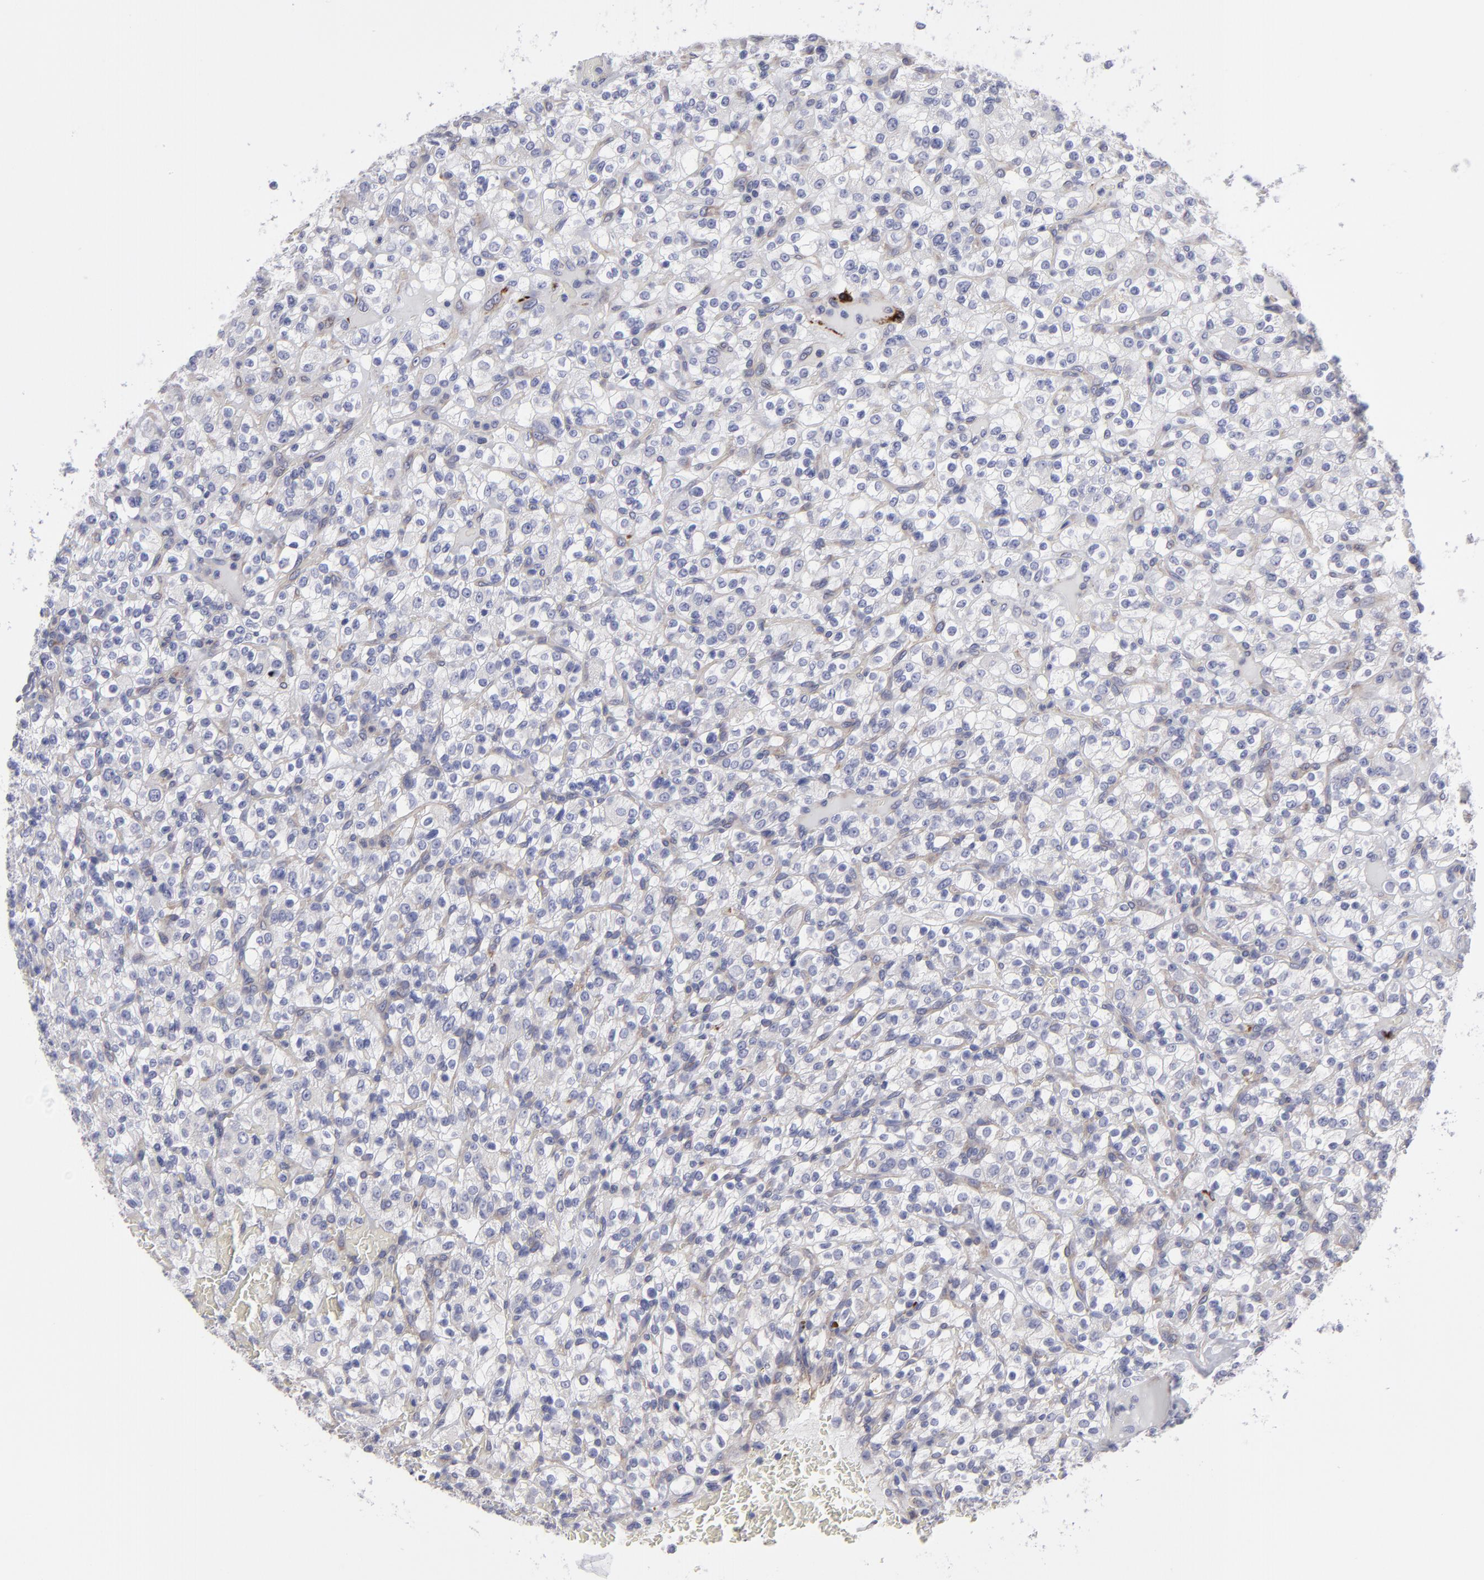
{"staining": {"intensity": "negative", "quantity": "none", "location": "none"}, "tissue": "renal cancer", "cell_type": "Tumor cells", "image_type": "cancer", "snomed": [{"axis": "morphology", "description": "Normal tissue, NOS"}, {"axis": "morphology", "description": "Adenocarcinoma, NOS"}, {"axis": "topography", "description": "Kidney"}], "caption": "This is an immunohistochemistry image of human adenocarcinoma (renal). There is no expression in tumor cells.", "gene": "SLMAP", "patient": {"sex": "female", "age": 72}}